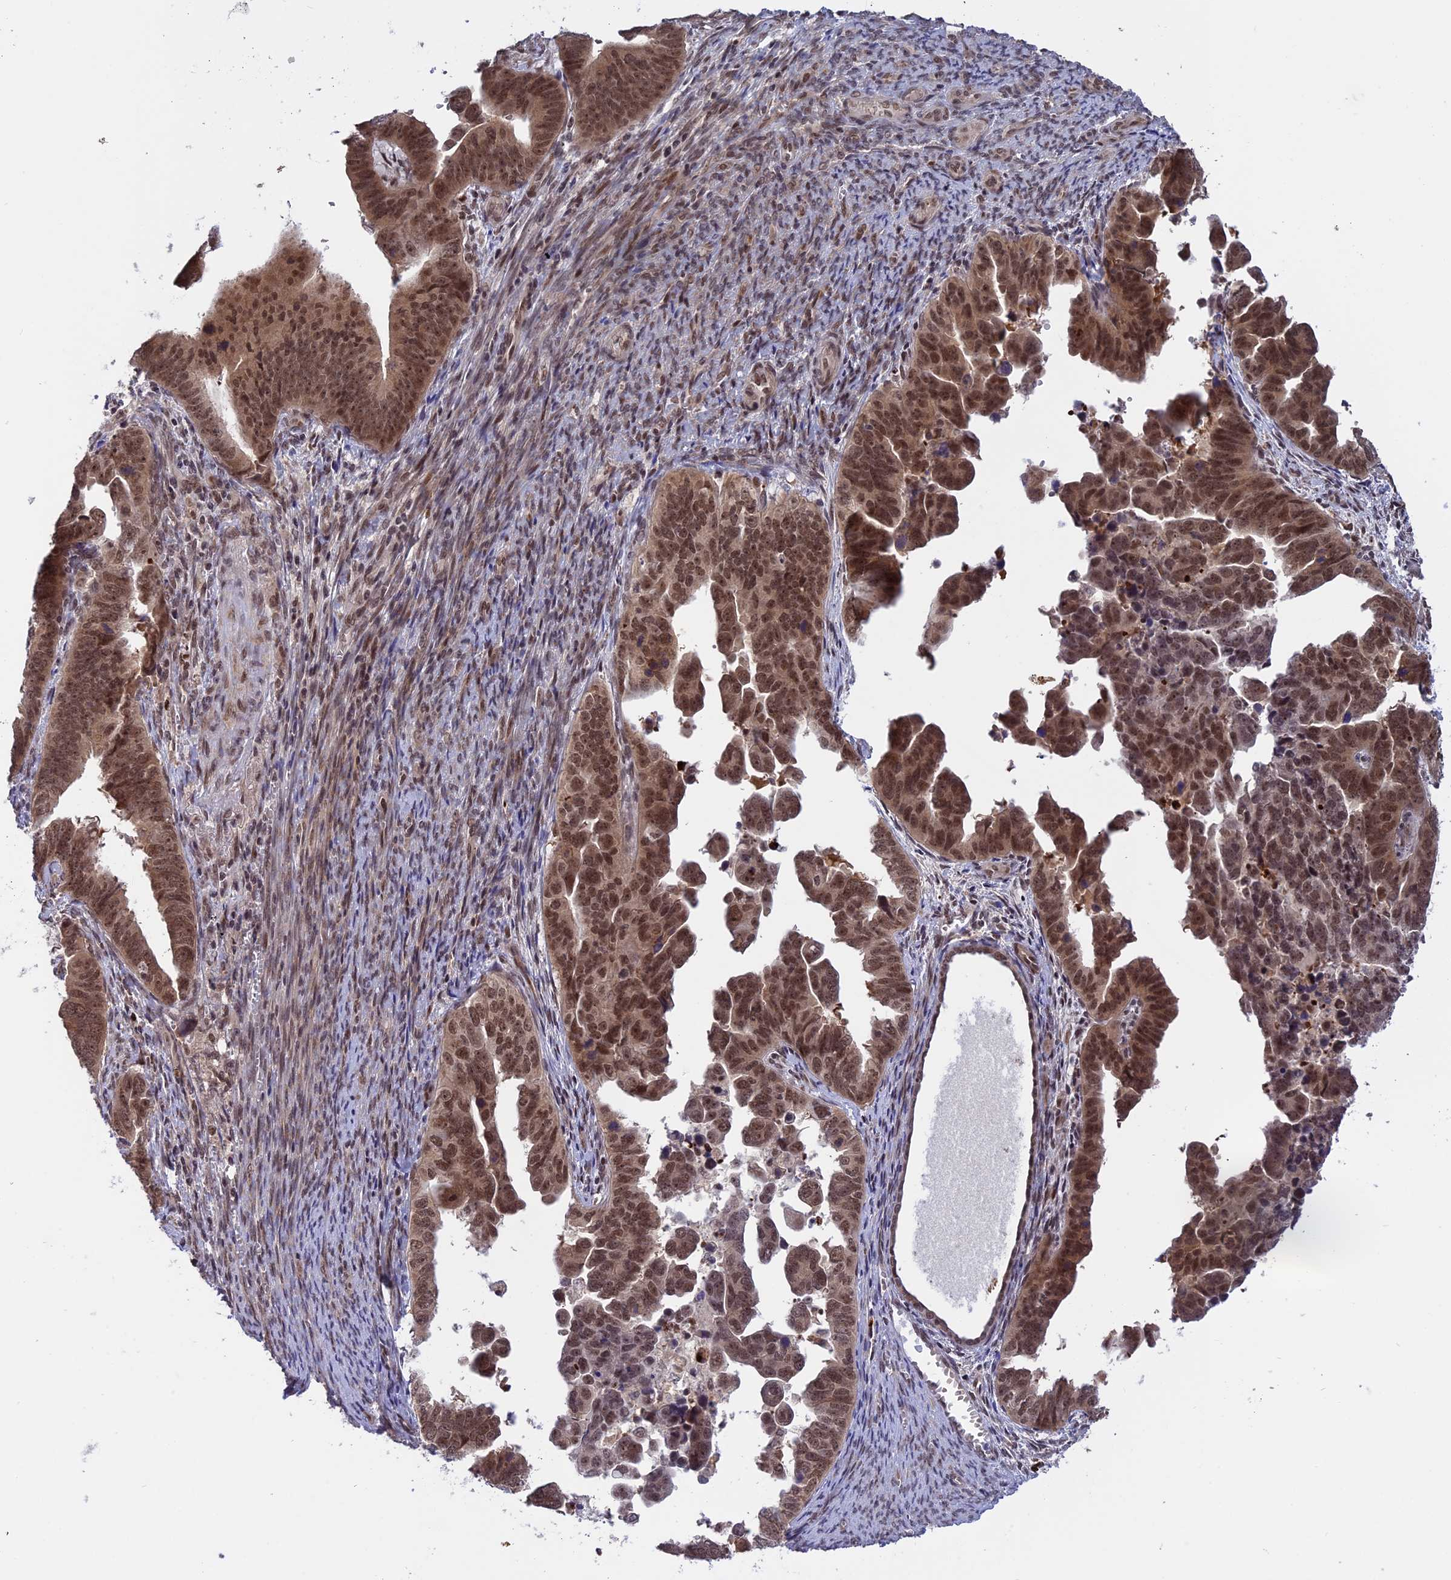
{"staining": {"intensity": "strong", "quantity": ">75%", "location": "nuclear"}, "tissue": "endometrial cancer", "cell_type": "Tumor cells", "image_type": "cancer", "snomed": [{"axis": "morphology", "description": "Adenocarcinoma, NOS"}, {"axis": "topography", "description": "Endometrium"}], "caption": "This micrograph demonstrates immunohistochemistry staining of endometrial cancer (adenocarcinoma), with high strong nuclear staining in about >75% of tumor cells.", "gene": "POLR2C", "patient": {"sex": "female", "age": 75}}